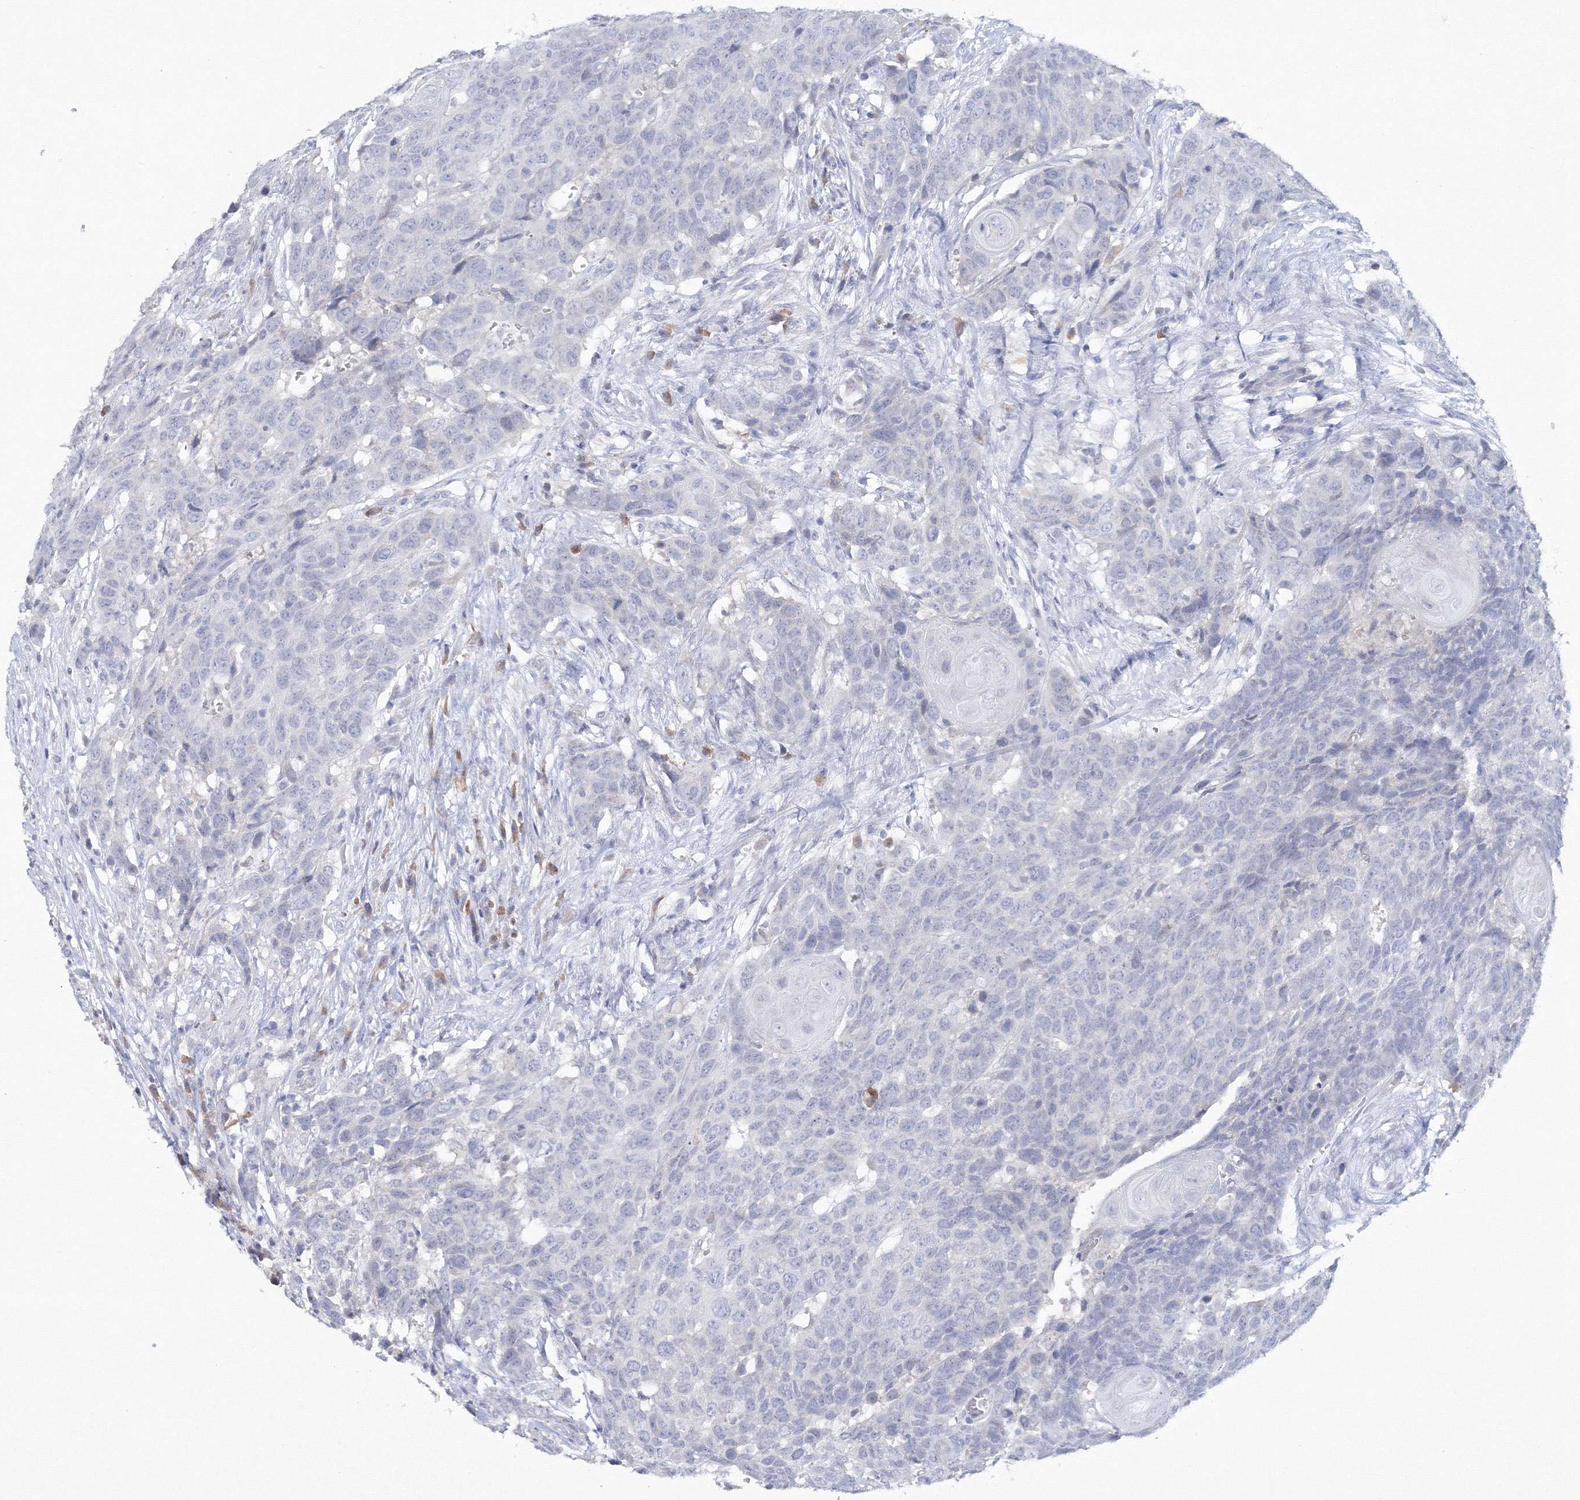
{"staining": {"intensity": "negative", "quantity": "none", "location": "none"}, "tissue": "head and neck cancer", "cell_type": "Tumor cells", "image_type": "cancer", "snomed": [{"axis": "morphology", "description": "Squamous cell carcinoma, NOS"}, {"axis": "topography", "description": "Head-Neck"}], "caption": "Tumor cells are negative for protein expression in human head and neck squamous cell carcinoma.", "gene": "GCKR", "patient": {"sex": "male", "age": 66}}